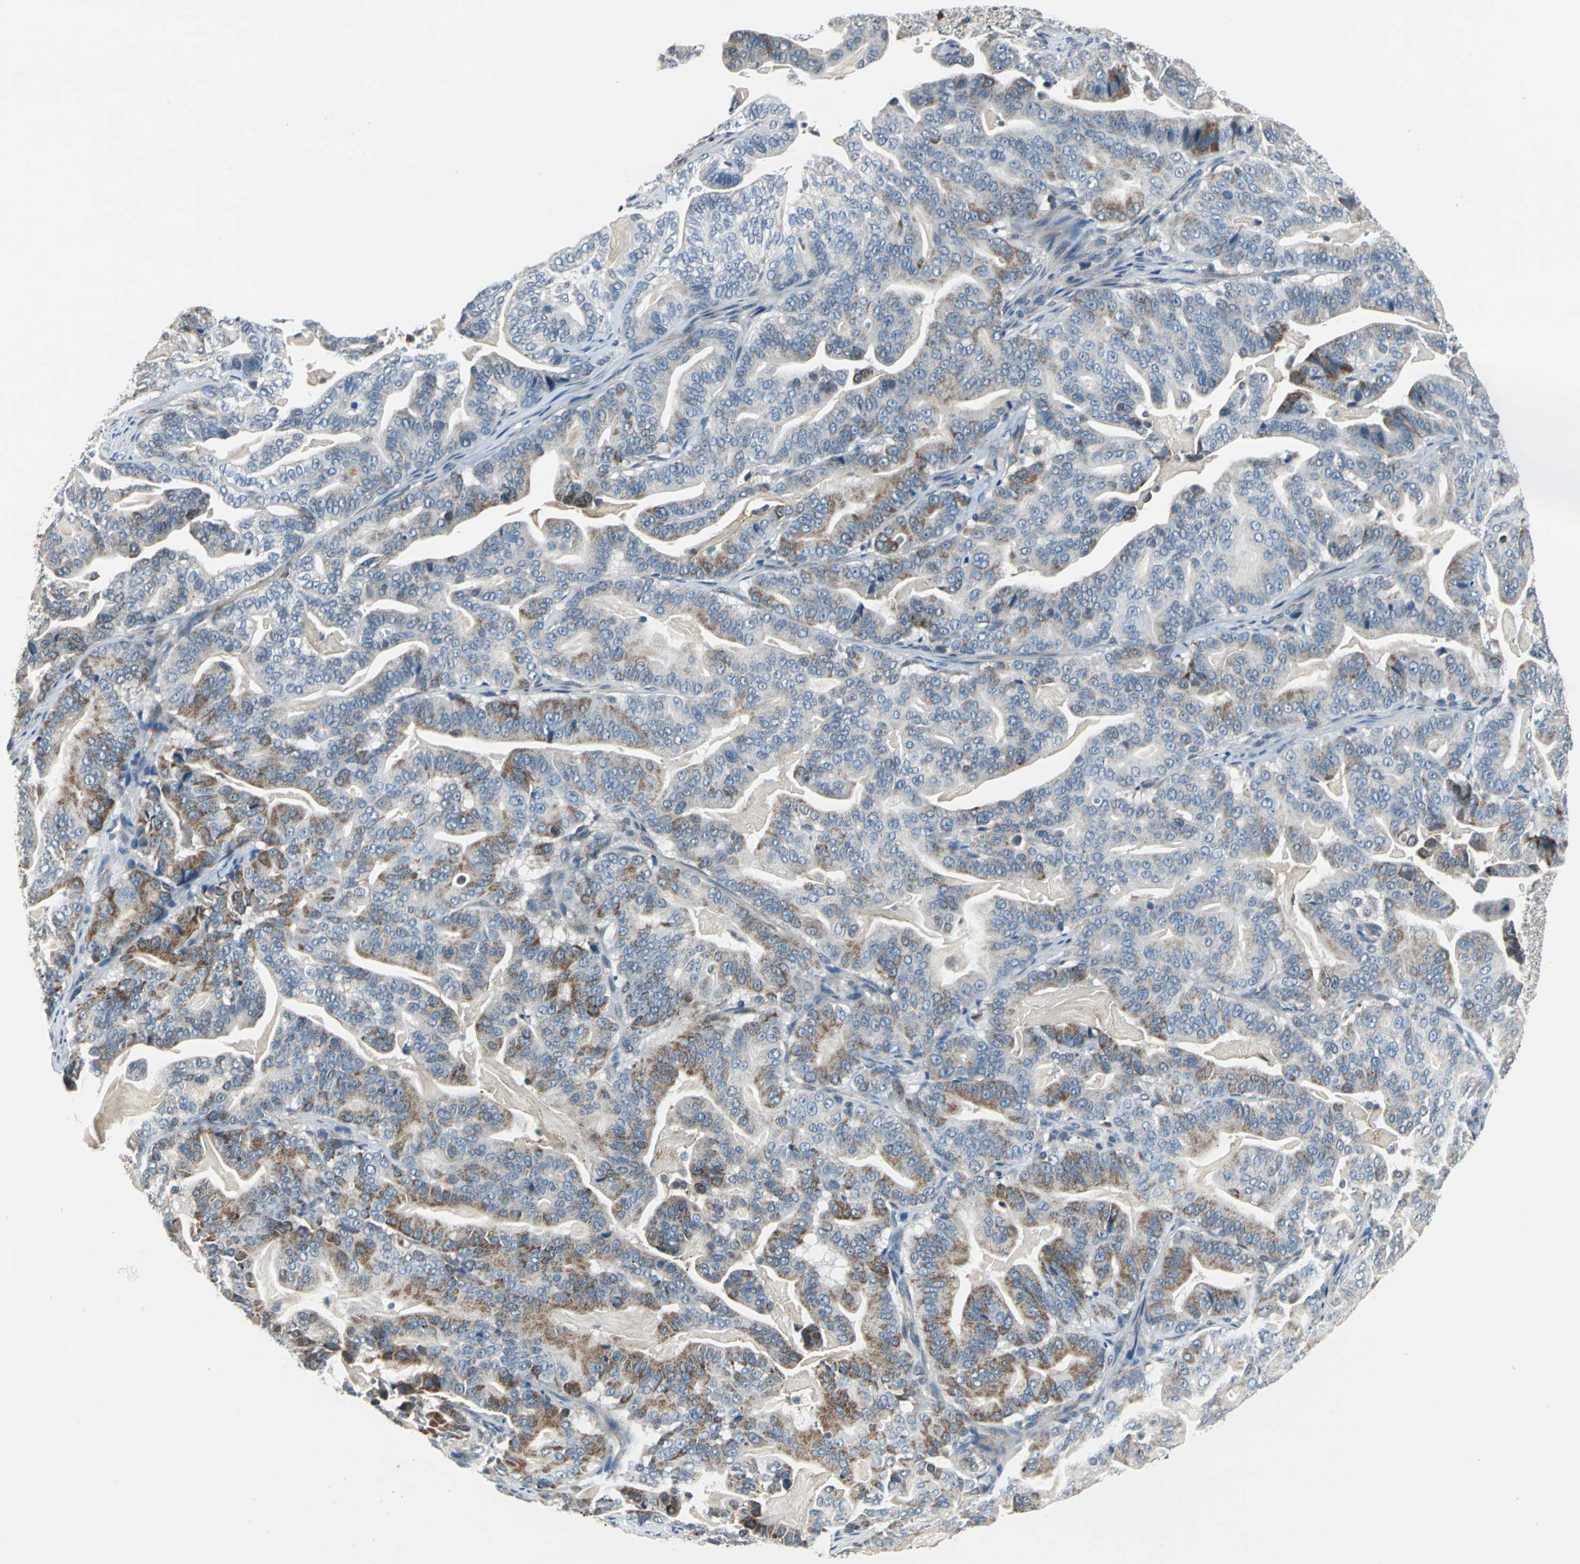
{"staining": {"intensity": "moderate", "quantity": "25%-75%", "location": "cytoplasmic/membranous"}, "tissue": "pancreatic cancer", "cell_type": "Tumor cells", "image_type": "cancer", "snomed": [{"axis": "morphology", "description": "Adenocarcinoma, NOS"}, {"axis": "topography", "description": "Pancreas"}], "caption": "An immunohistochemistry (IHC) image of tumor tissue is shown. Protein staining in brown labels moderate cytoplasmic/membranous positivity in adenocarcinoma (pancreatic) within tumor cells. (DAB (3,3'-diaminobenzidine) IHC with brightfield microscopy, high magnification).", "gene": "SLC19A2", "patient": {"sex": "male", "age": 63}}